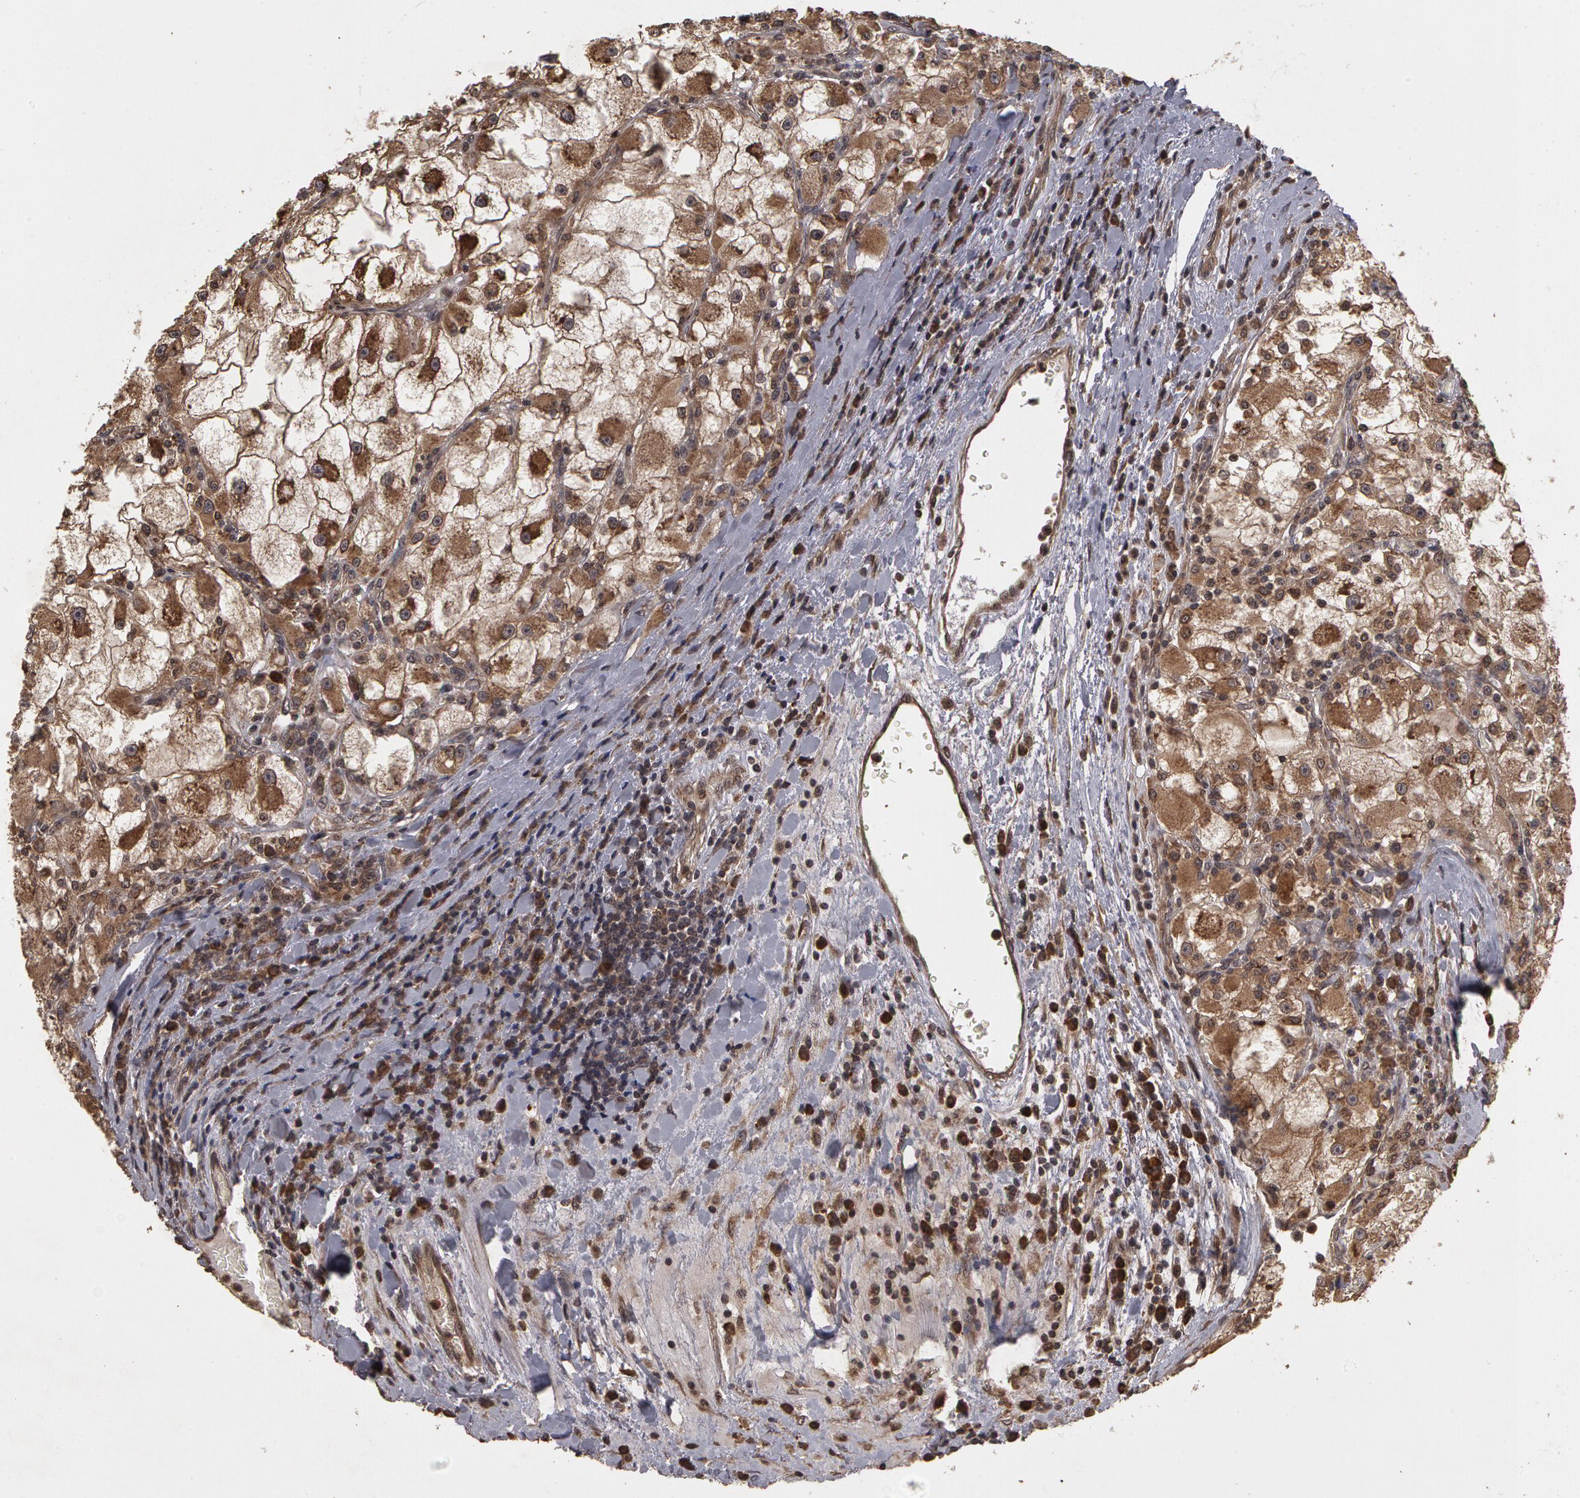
{"staining": {"intensity": "weak", "quantity": ">75%", "location": "cytoplasmic/membranous"}, "tissue": "renal cancer", "cell_type": "Tumor cells", "image_type": "cancer", "snomed": [{"axis": "morphology", "description": "Adenocarcinoma, NOS"}, {"axis": "topography", "description": "Kidney"}], "caption": "The photomicrograph shows staining of adenocarcinoma (renal), revealing weak cytoplasmic/membranous protein staining (brown color) within tumor cells.", "gene": "CALR", "patient": {"sex": "female", "age": 73}}